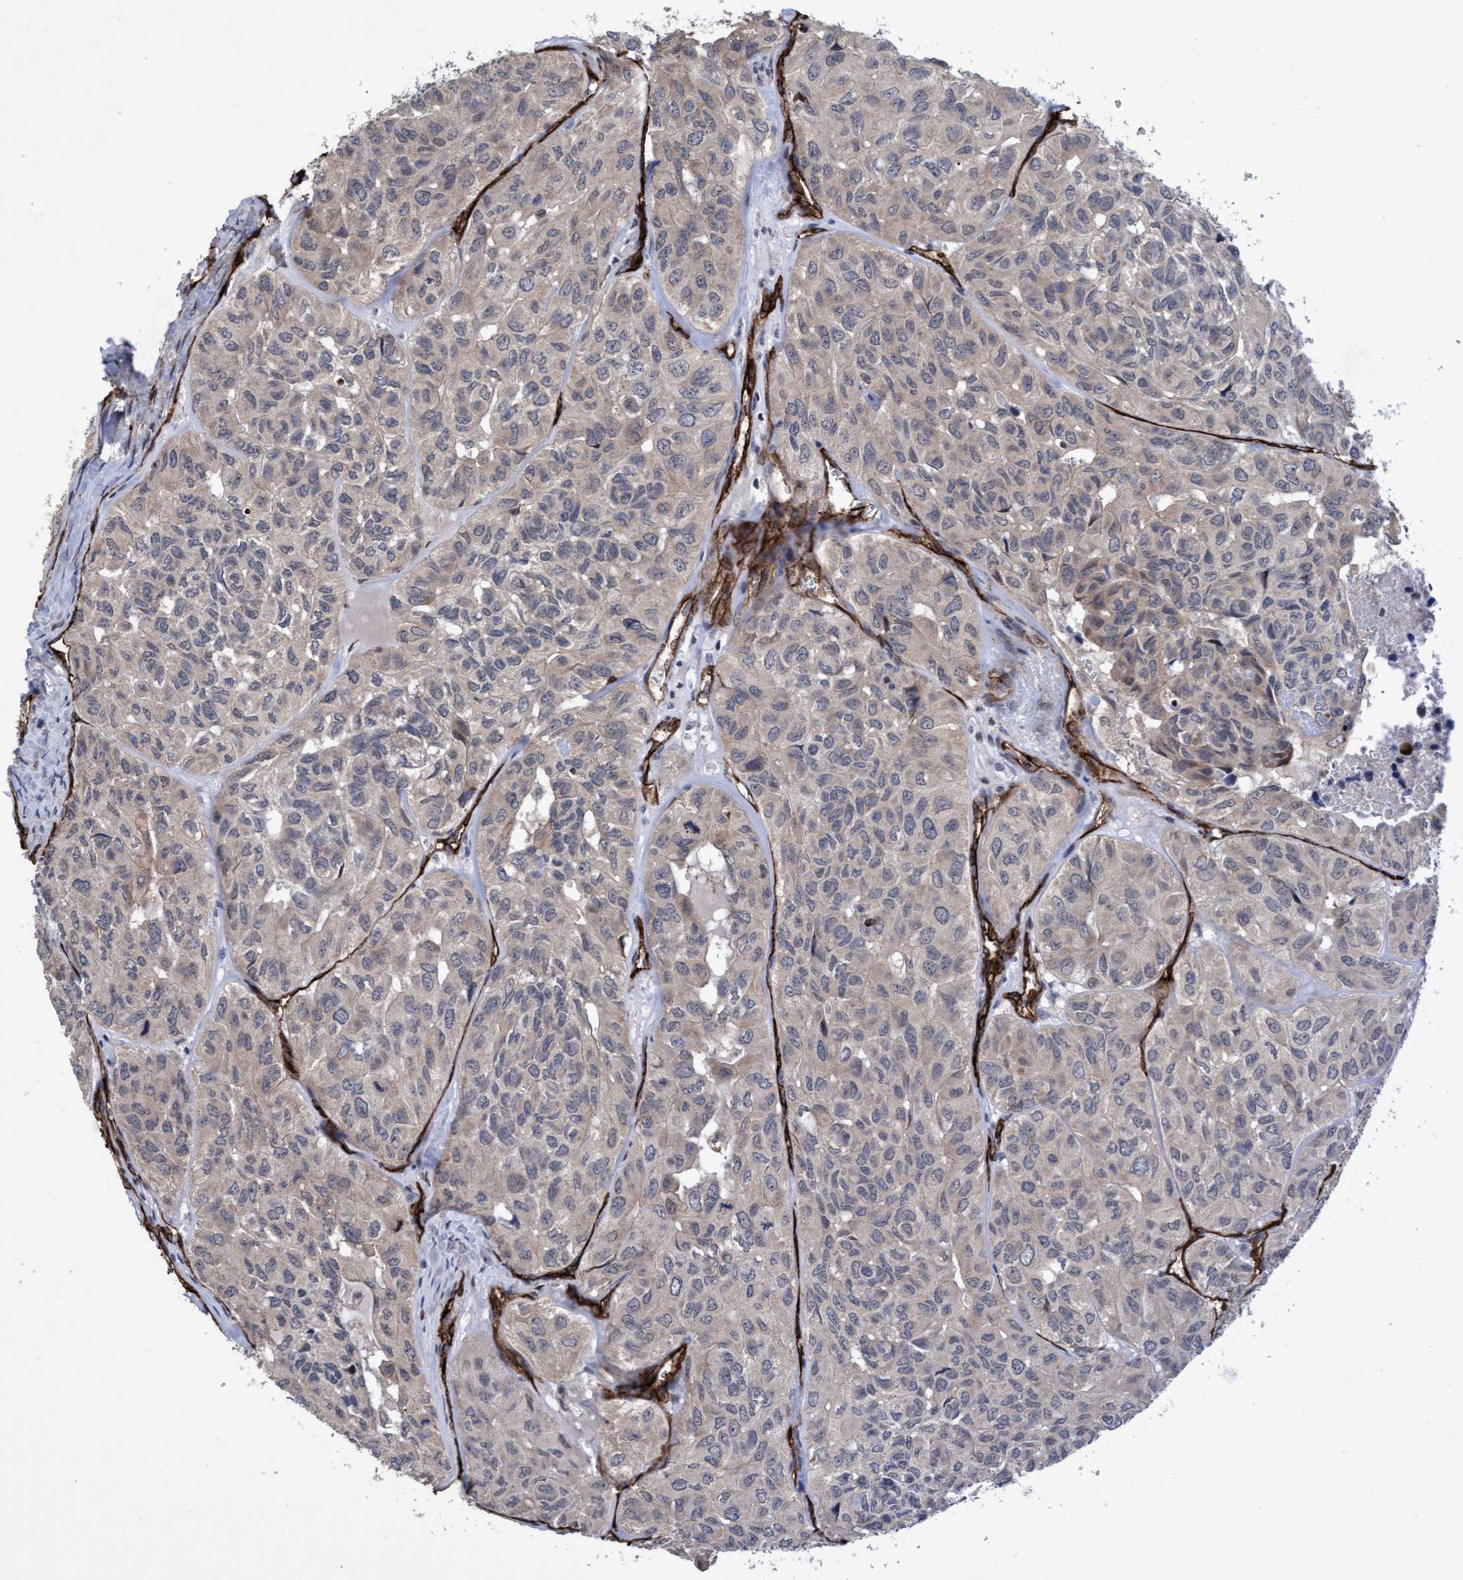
{"staining": {"intensity": "negative", "quantity": "none", "location": "none"}, "tissue": "head and neck cancer", "cell_type": "Tumor cells", "image_type": "cancer", "snomed": [{"axis": "morphology", "description": "Adenocarcinoma, NOS"}, {"axis": "topography", "description": "Salivary gland, NOS"}, {"axis": "topography", "description": "Head-Neck"}], "caption": "Tumor cells are negative for protein expression in human head and neck adenocarcinoma.", "gene": "ZNF750", "patient": {"sex": "female", "age": 76}}